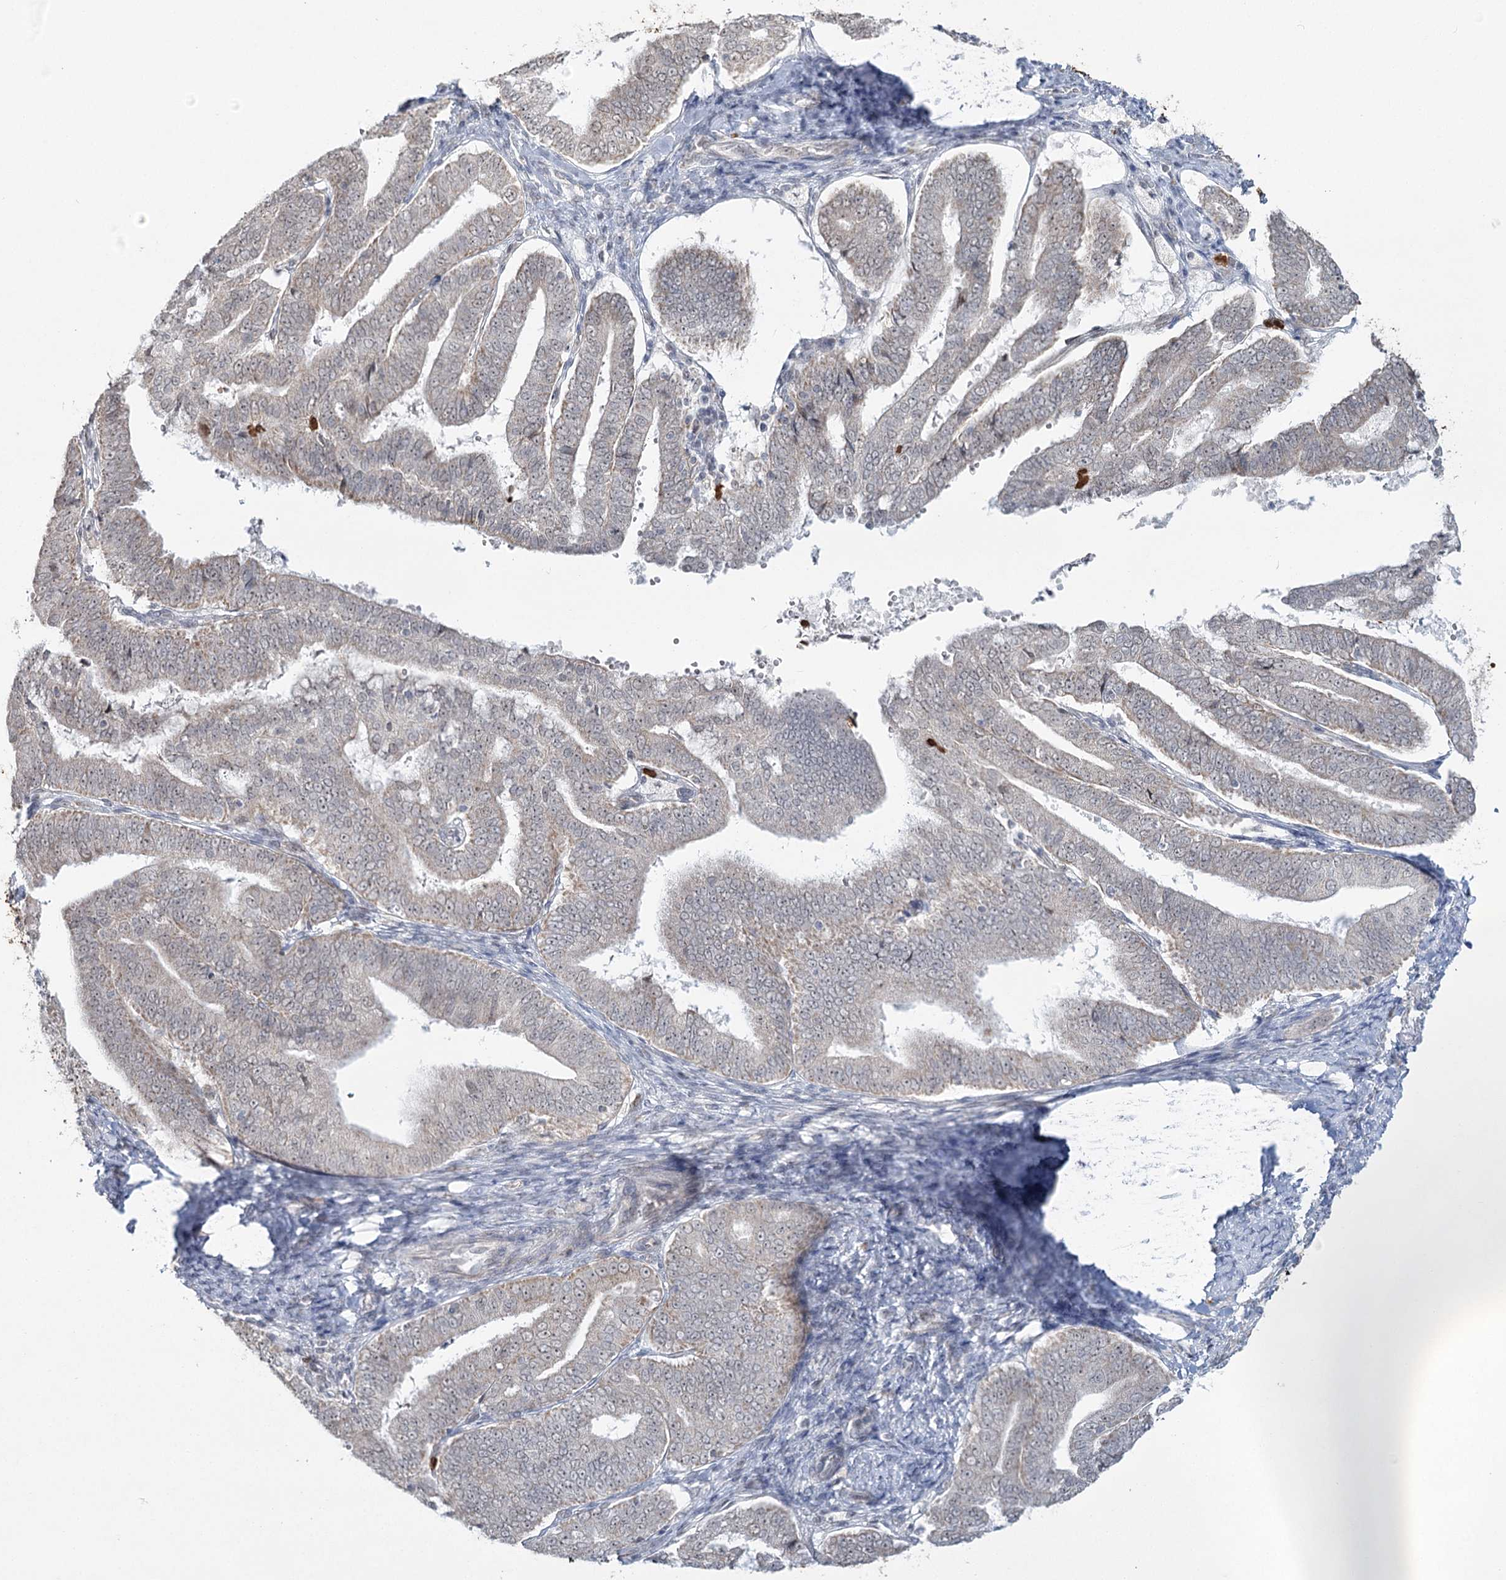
{"staining": {"intensity": "weak", "quantity": "<25%", "location": "cytoplasmic/membranous"}, "tissue": "endometrial cancer", "cell_type": "Tumor cells", "image_type": "cancer", "snomed": [{"axis": "morphology", "description": "Adenocarcinoma, NOS"}, {"axis": "topography", "description": "Endometrium"}], "caption": "The immunohistochemistry histopathology image has no significant expression in tumor cells of endometrial adenocarcinoma tissue.", "gene": "ATAD1", "patient": {"sex": "female", "age": 63}}